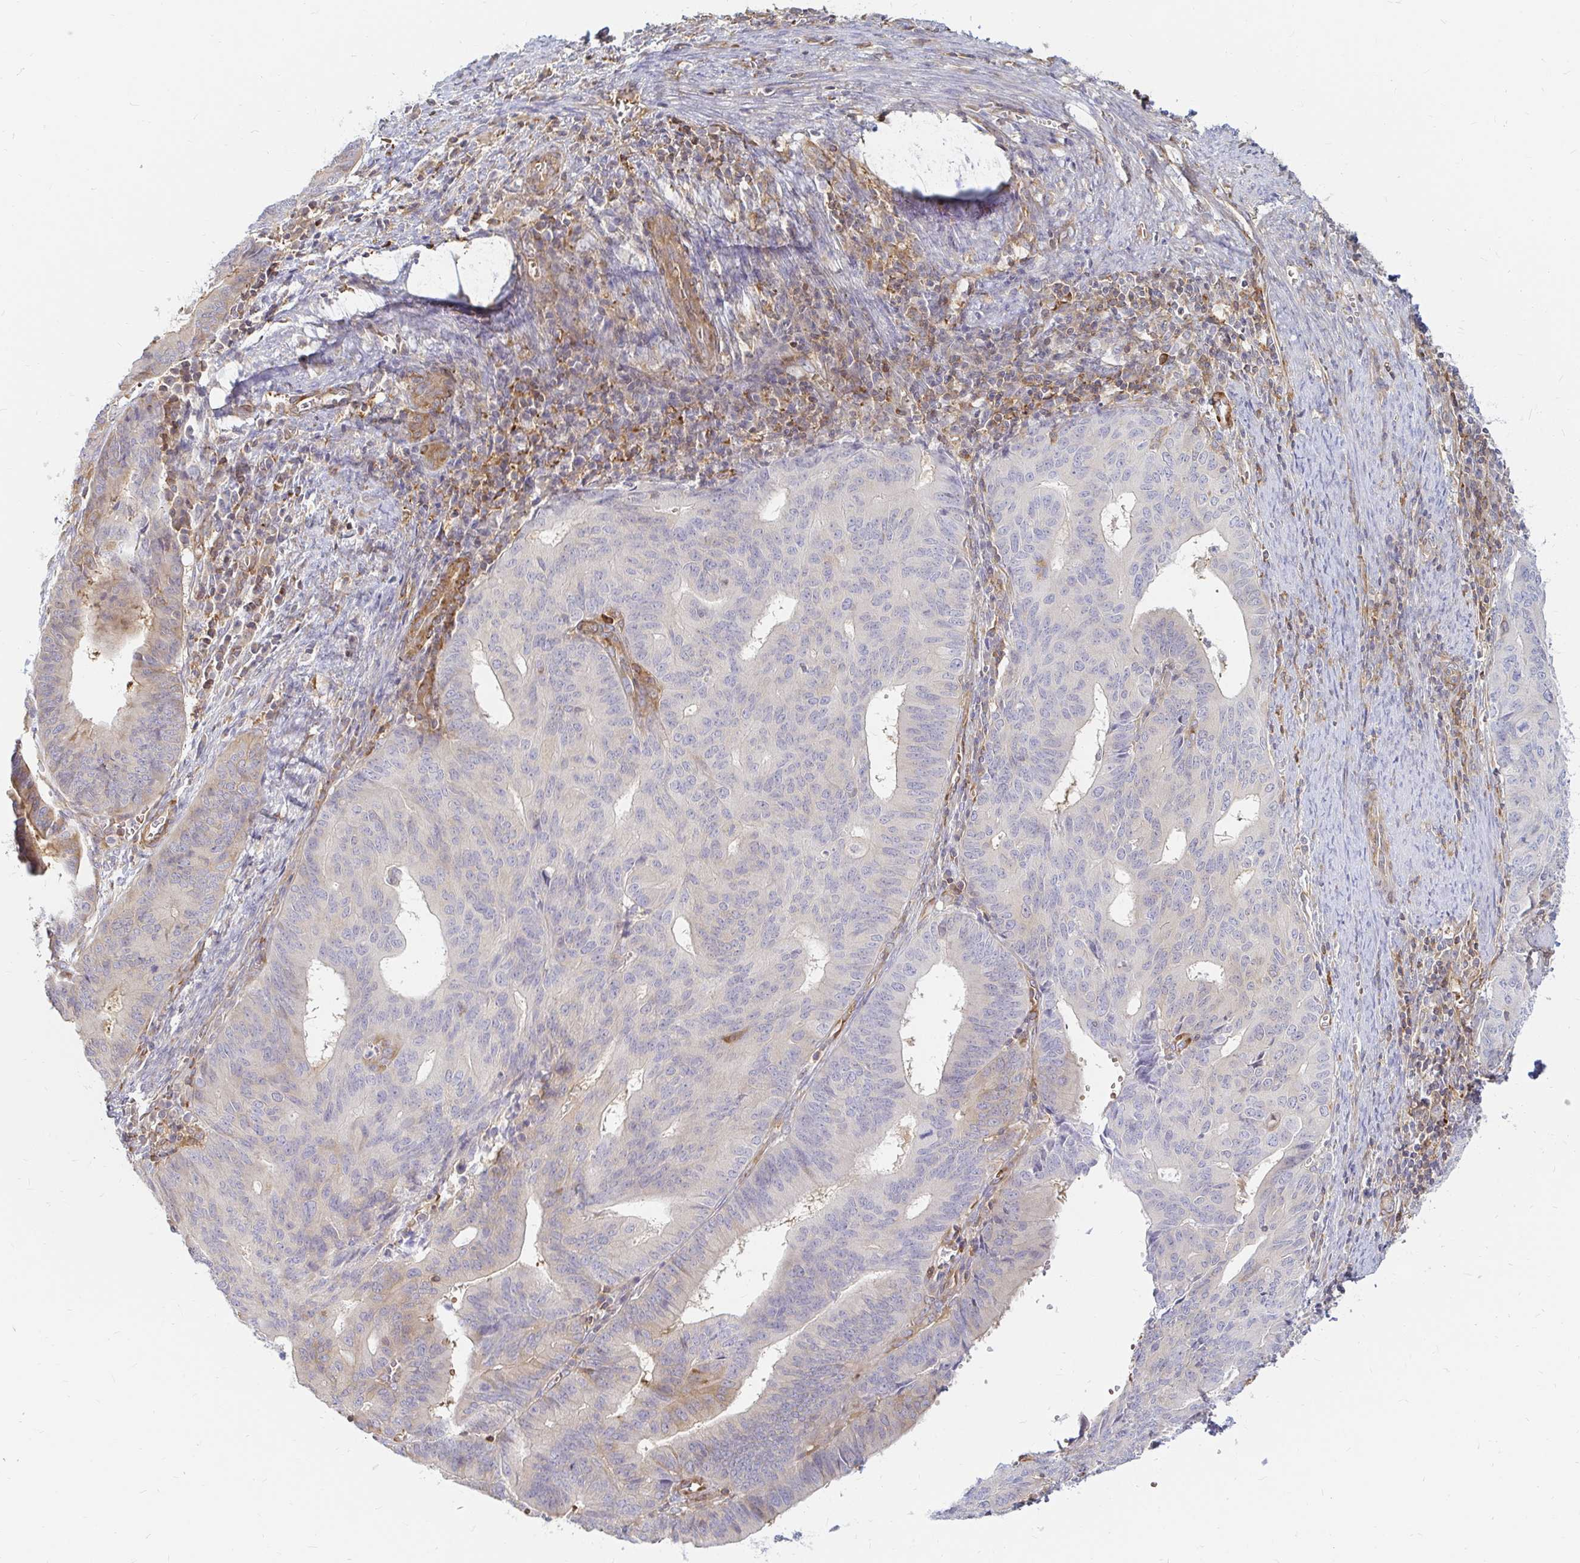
{"staining": {"intensity": "weak", "quantity": "<25%", "location": "cytoplasmic/membranous"}, "tissue": "endometrial cancer", "cell_type": "Tumor cells", "image_type": "cancer", "snomed": [{"axis": "morphology", "description": "Adenocarcinoma, NOS"}, {"axis": "topography", "description": "Endometrium"}], "caption": "IHC histopathology image of neoplastic tissue: human endometrial cancer (adenocarcinoma) stained with DAB (3,3'-diaminobenzidine) demonstrates no significant protein expression in tumor cells.", "gene": "CAST", "patient": {"sex": "female", "age": 65}}